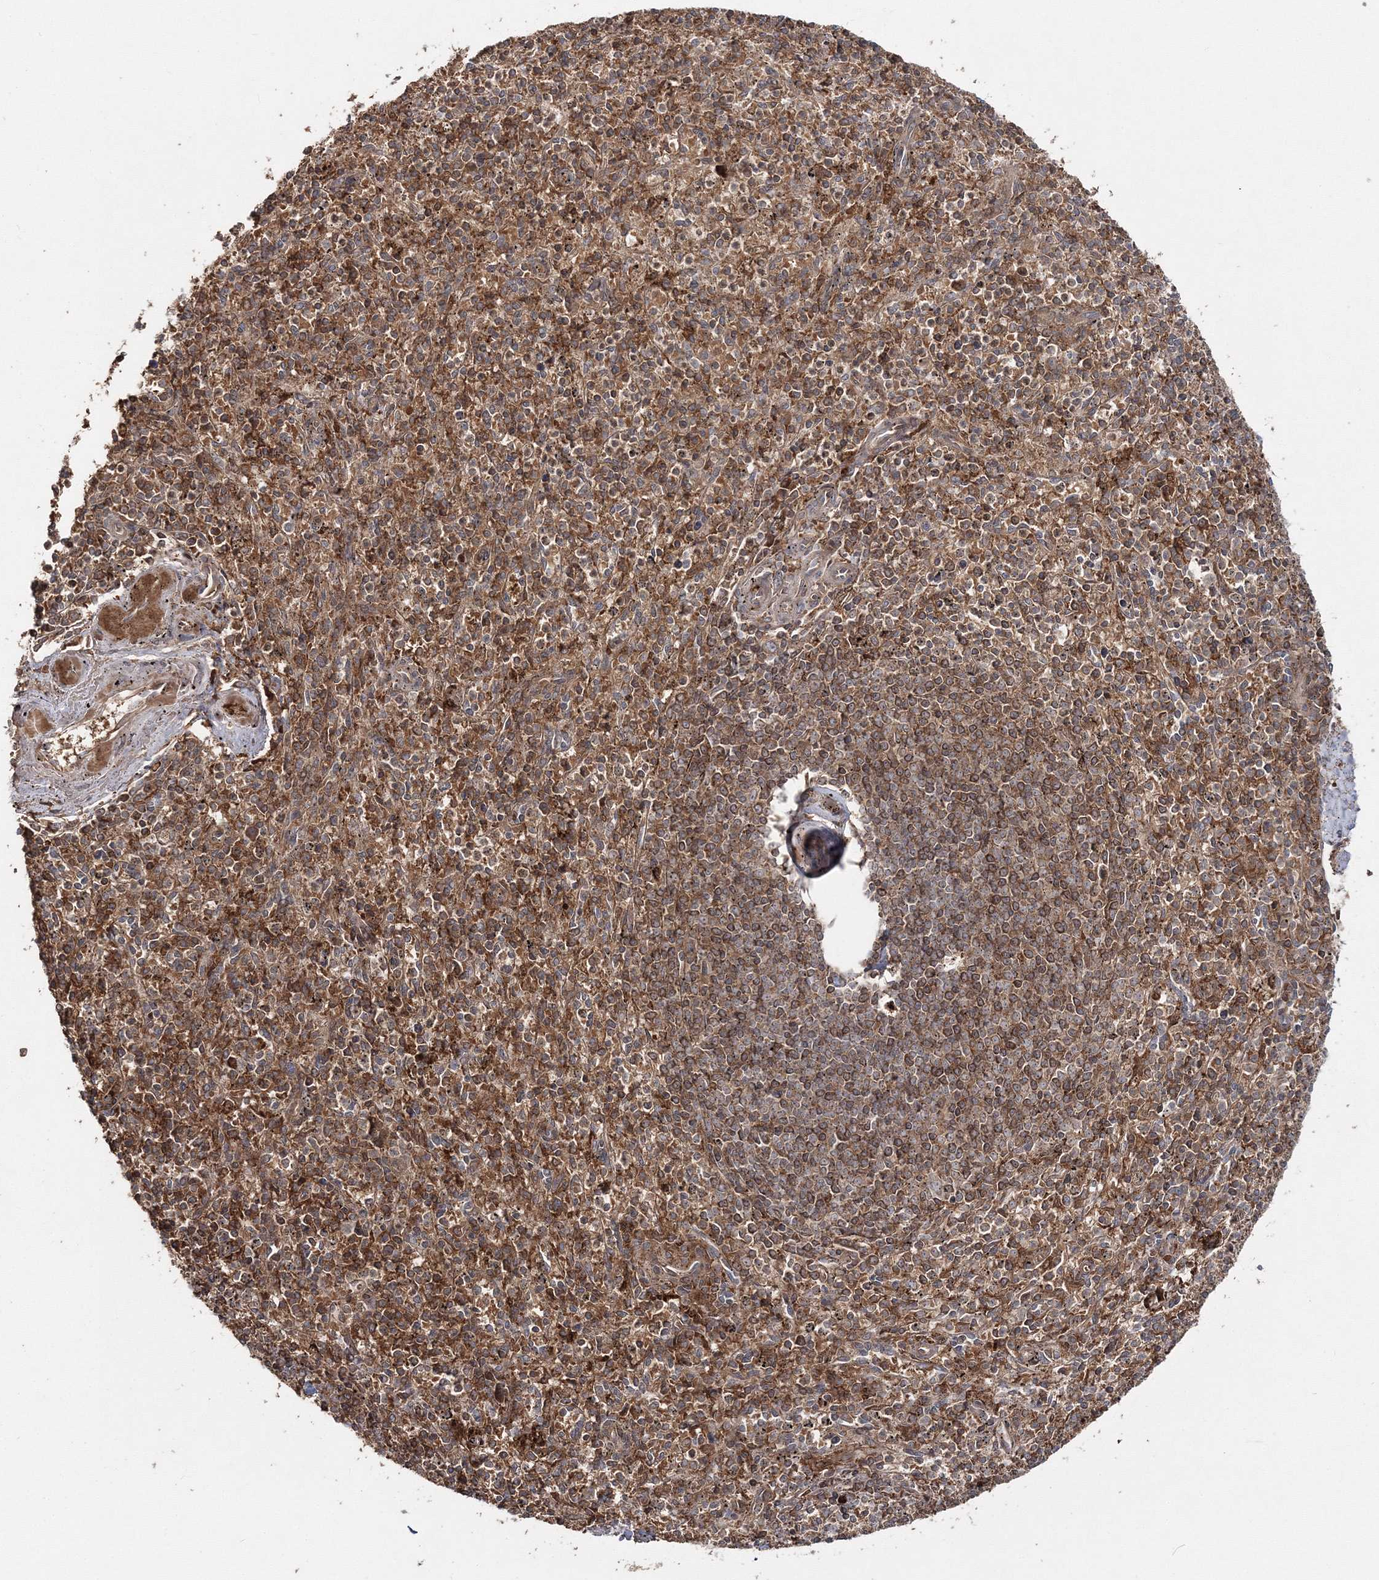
{"staining": {"intensity": "moderate", "quantity": ">75%", "location": "cytoplasmic/membranous"}, "tissue": "spleen", "cell_type": "Cells in red pulp", "image_type": "normal", "snomed": [{"axis": "morphology", "description": "Normal tissue, NOS"}, {"axis": "topography", "description": "Spleen"}], "caption": "Protein expression analysis of normal spleen shows moderate cytoplasmic/membranous expression in approximately >75% of cells in red pulp.", "gene": "PCBD2", "patient": {"sex": "male", "age": 72}}